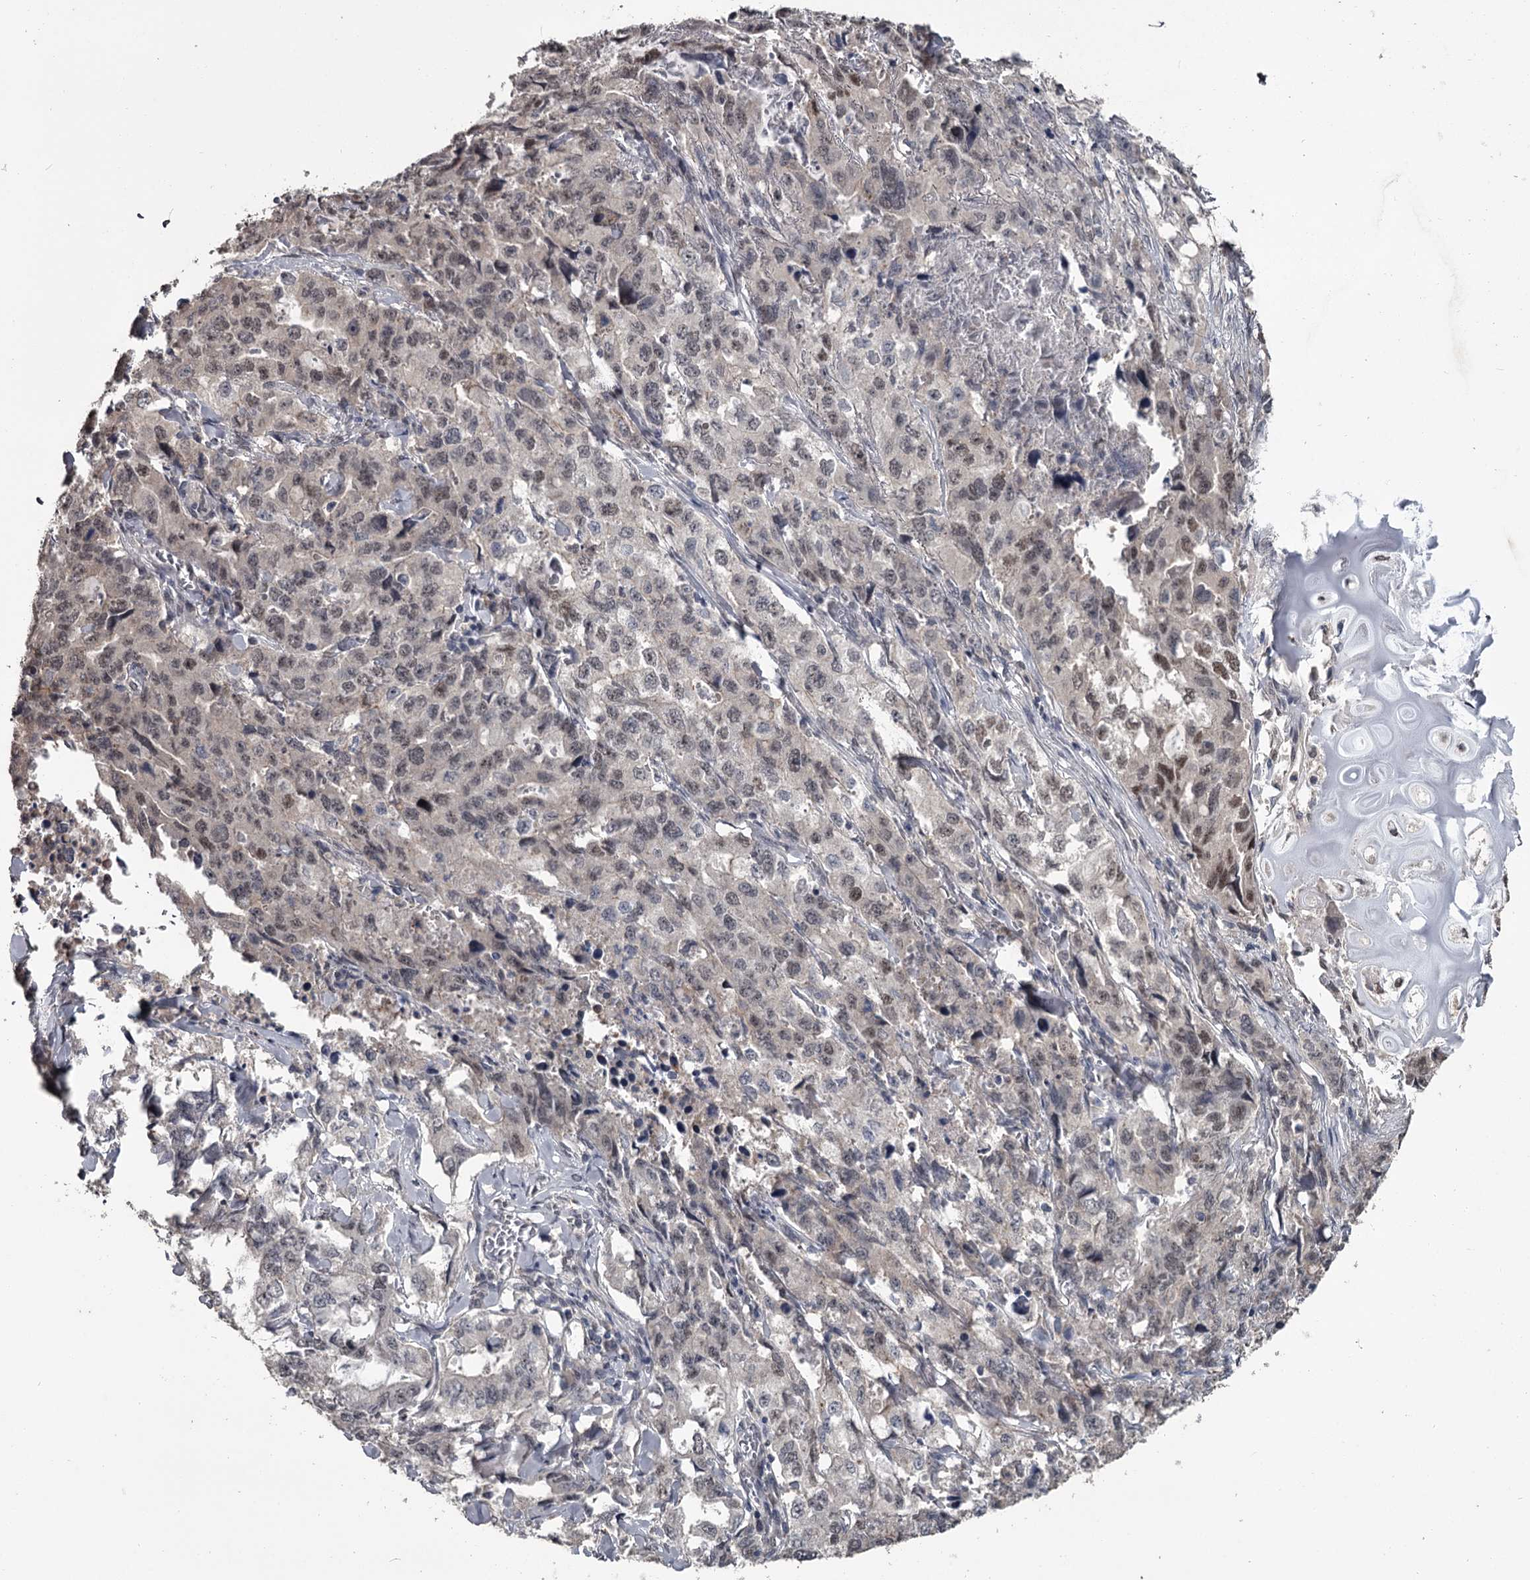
{"staining": {"intensity": "moderate", "quantity": "<25%", "location": "nuclear"}, "tissue": "lung cancer", "cell_type": "Tumor cells", "image_type": "cancer", "snomed": [{"axis": "morphology", "description": "Adenocarcinoma, NOS"}, {"axis": "topography", "description": "Lung"}], "caption": "A brown stain shows moderate nuclear expression of a protein in lung cancer tumor cells. (DAB (3,3'-diaminobenzidine) IHC, brown staining for protein, blue staining for nuclei).", "gene": "PRPF40B", "patient": {"sex": "female", "age": 51}}